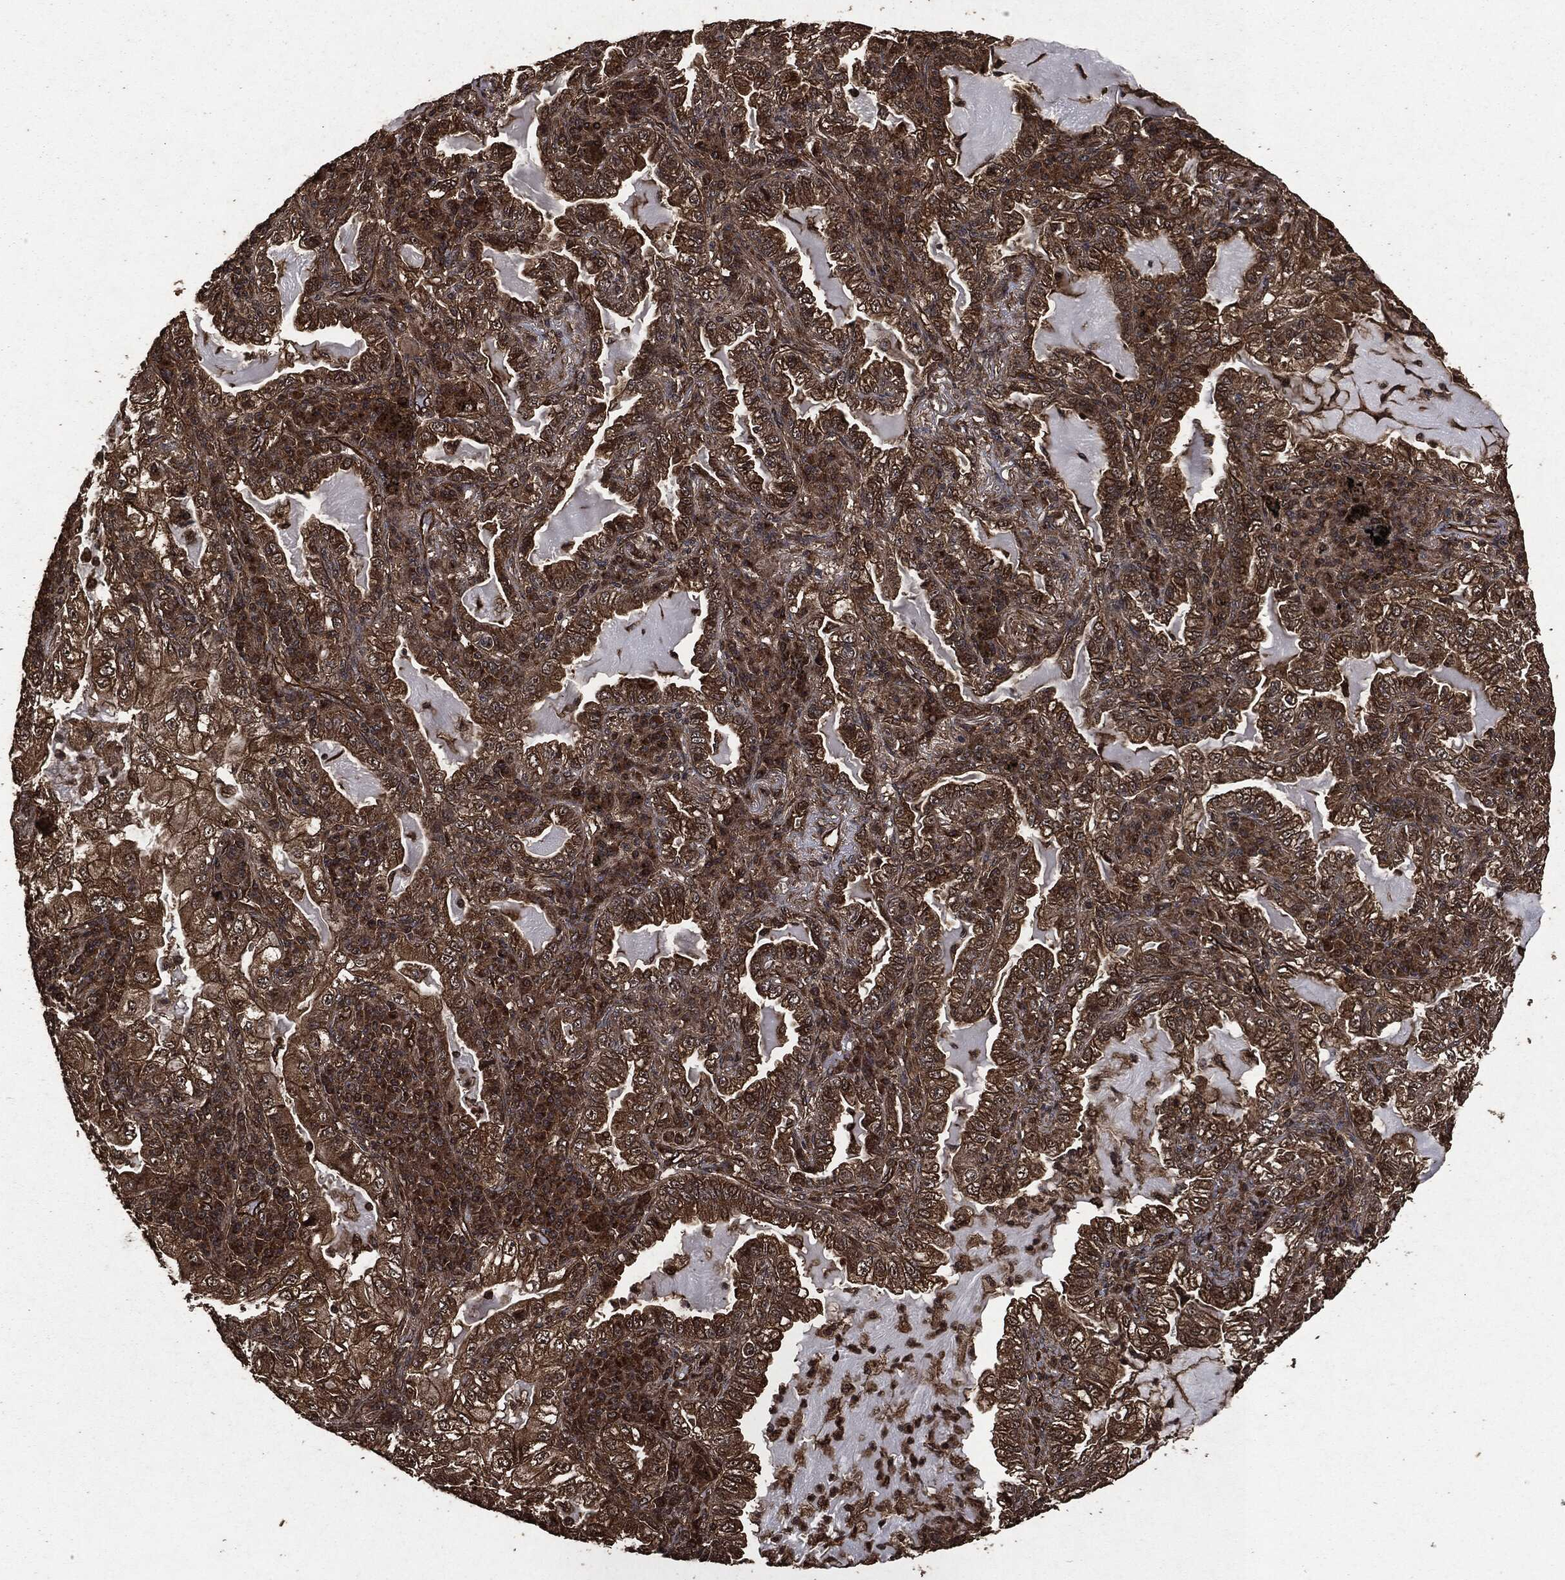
{"staining": {"intensity": "moderate", "quantity": "25%-75%", "location": "cytoplasmic/membranous"}, "tissue": "lung cancer", "cell_type": "Tumor cells", "image_type": "cancer", "snomed": [{"axis": "morphology", "description": "Adenocarcinoma, NOS"}, {"axis": "topography", "description": "Lung"}], "caption": "A medium amount of moderate cytoplasmic/membranous staining is present in about 25%-75% of tumor cells in adenocarcinoma (lung) tissue. The staining is performed using DAB brown chromogen to label protein expression. The nuclei are counter-stained blue using hematoxylin.", "gene": "HRAS", "patient": {"sex": "female", "age": 73}}